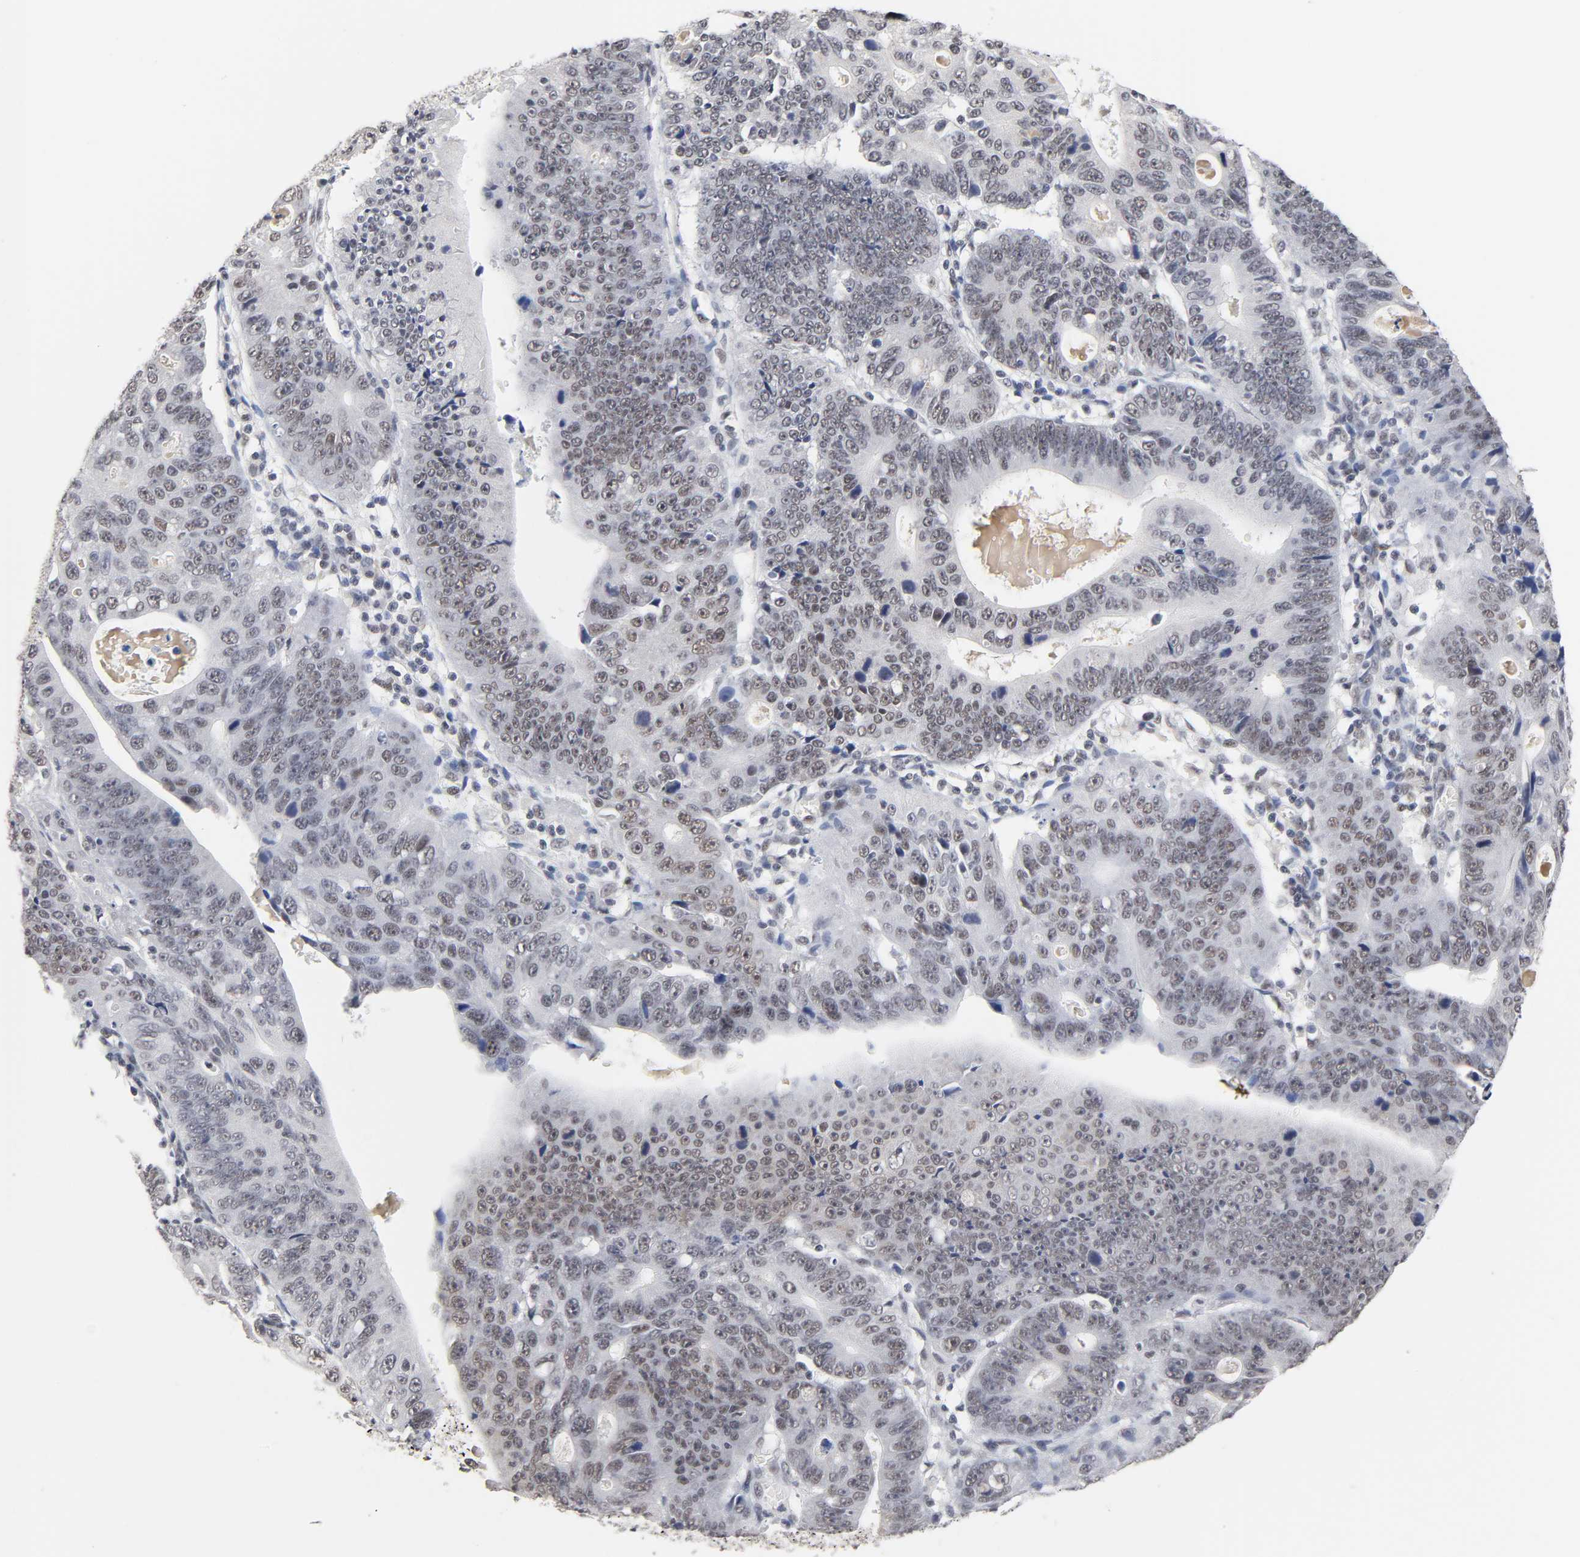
{"staining": {"intensity": "moderate", "quantity": ">75%", "location": "nuclear"}, "tissue": "stomach cancer", "cell_type": "Tumor cells", "image_type": "cancer", "snomed": [{"axis": "morphology", "description": "Adenocarcinoma, NOS"}, {"axis": "topography", "description": "Stomach"}], "caption": "DAB immunohistochemical staining of human stomach adenocarcinoma shows moderate nuclear protein positivity in approximately >75% of tumor cells.", "gene": "TRIM33", "patient": {"sex": "male", "age": 59}}